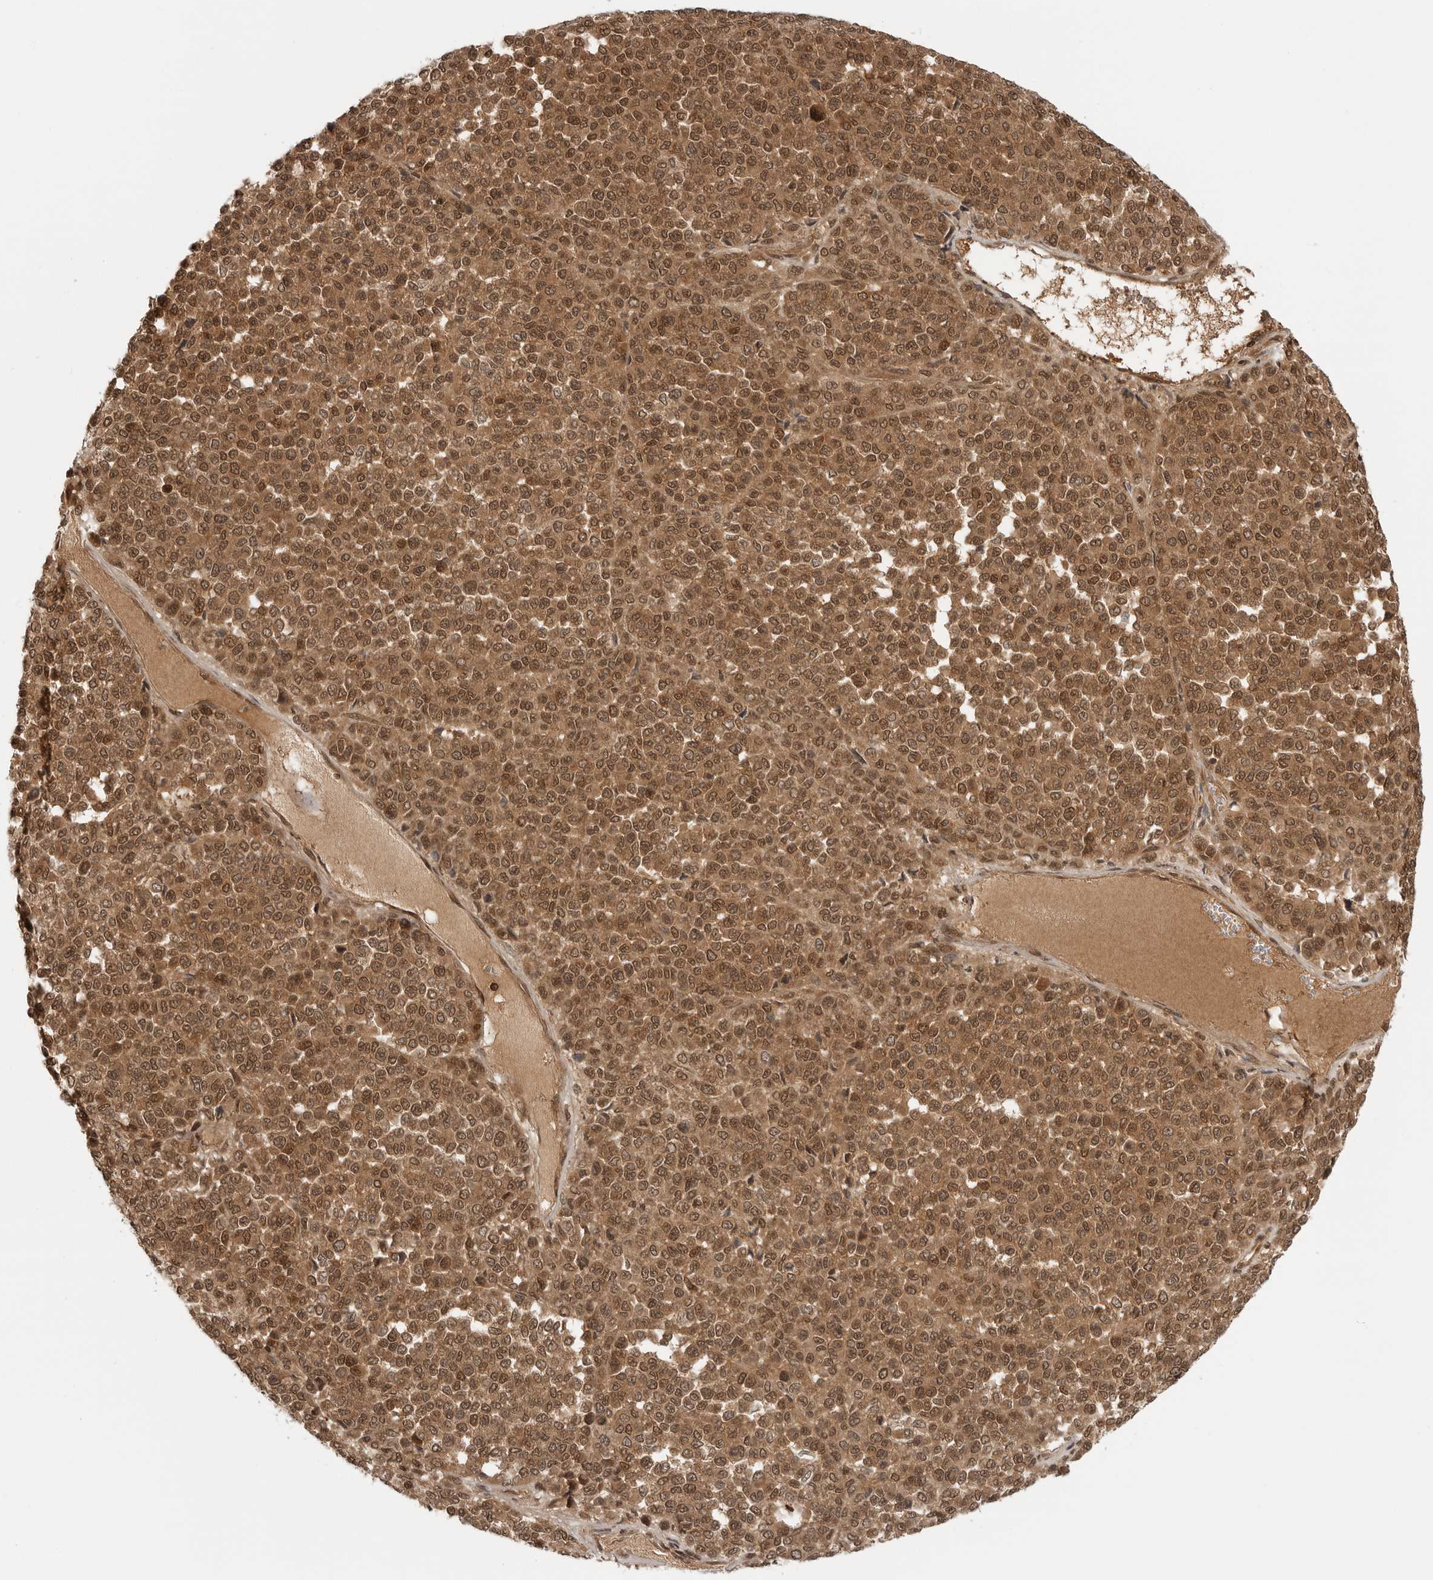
{"staining": {"intensity": "strong", "quantity": ">75%", "location": "cytoplasmic/membranous,nuclear"}, "tissue": "melanoma", "cell_type": "Tumor cells", "image_type": "cancer", "snomed": [{"axis": "morphology", "description": "Malignant melanoma, Metastatic site"}, {"axis": "topography", "description": "Pancreas"}], "caption": "IHC of human malignant melanoma (metastatic site) exhibits high levels of strong cytoplasmic/membranous and nuclear positivity in about >75% of tumor cells.", "gene": "SZRD1", "patient": {"sex": "female", "age": 30}}